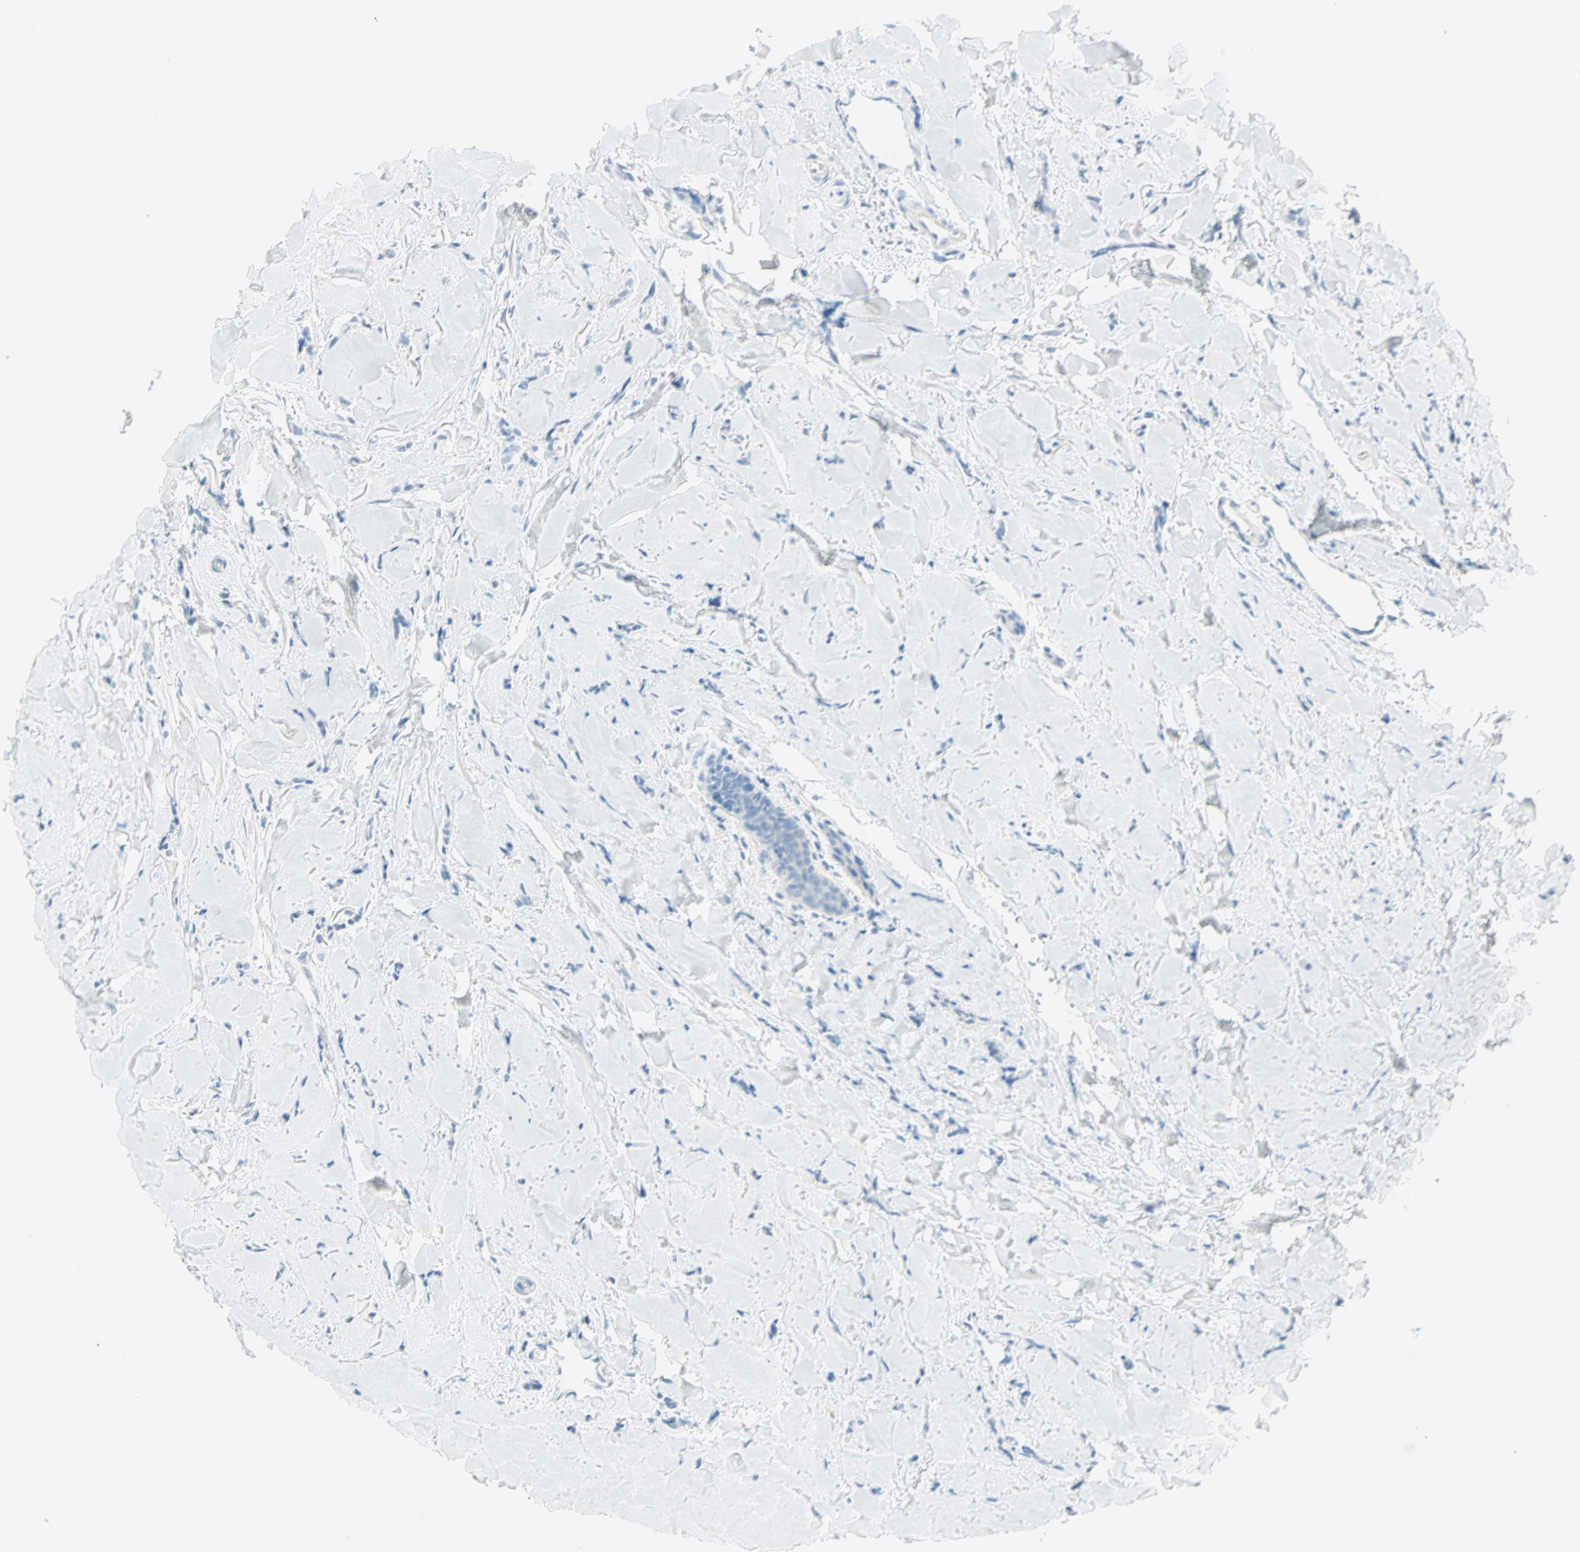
{"staining": {"intensity": "negative", "quantity": "none", "location": "none"}, "tissue": "breast cancer", "cell_type": "Tumor cells", "image_type": "cancer", "snomed": [{"axis": "morphology", "description": "Lobular carcinoma"}, {"axis": "topography", "description": "Skin"}, {"axis": "topography", "description": "Breast"}], "caption": "The photomicrograph demonstrates no significant expression in tumor cells of breast cancer (lobular carcinoma).", "gene": "NES", "patient": {"sex": "female", "age": 46}}